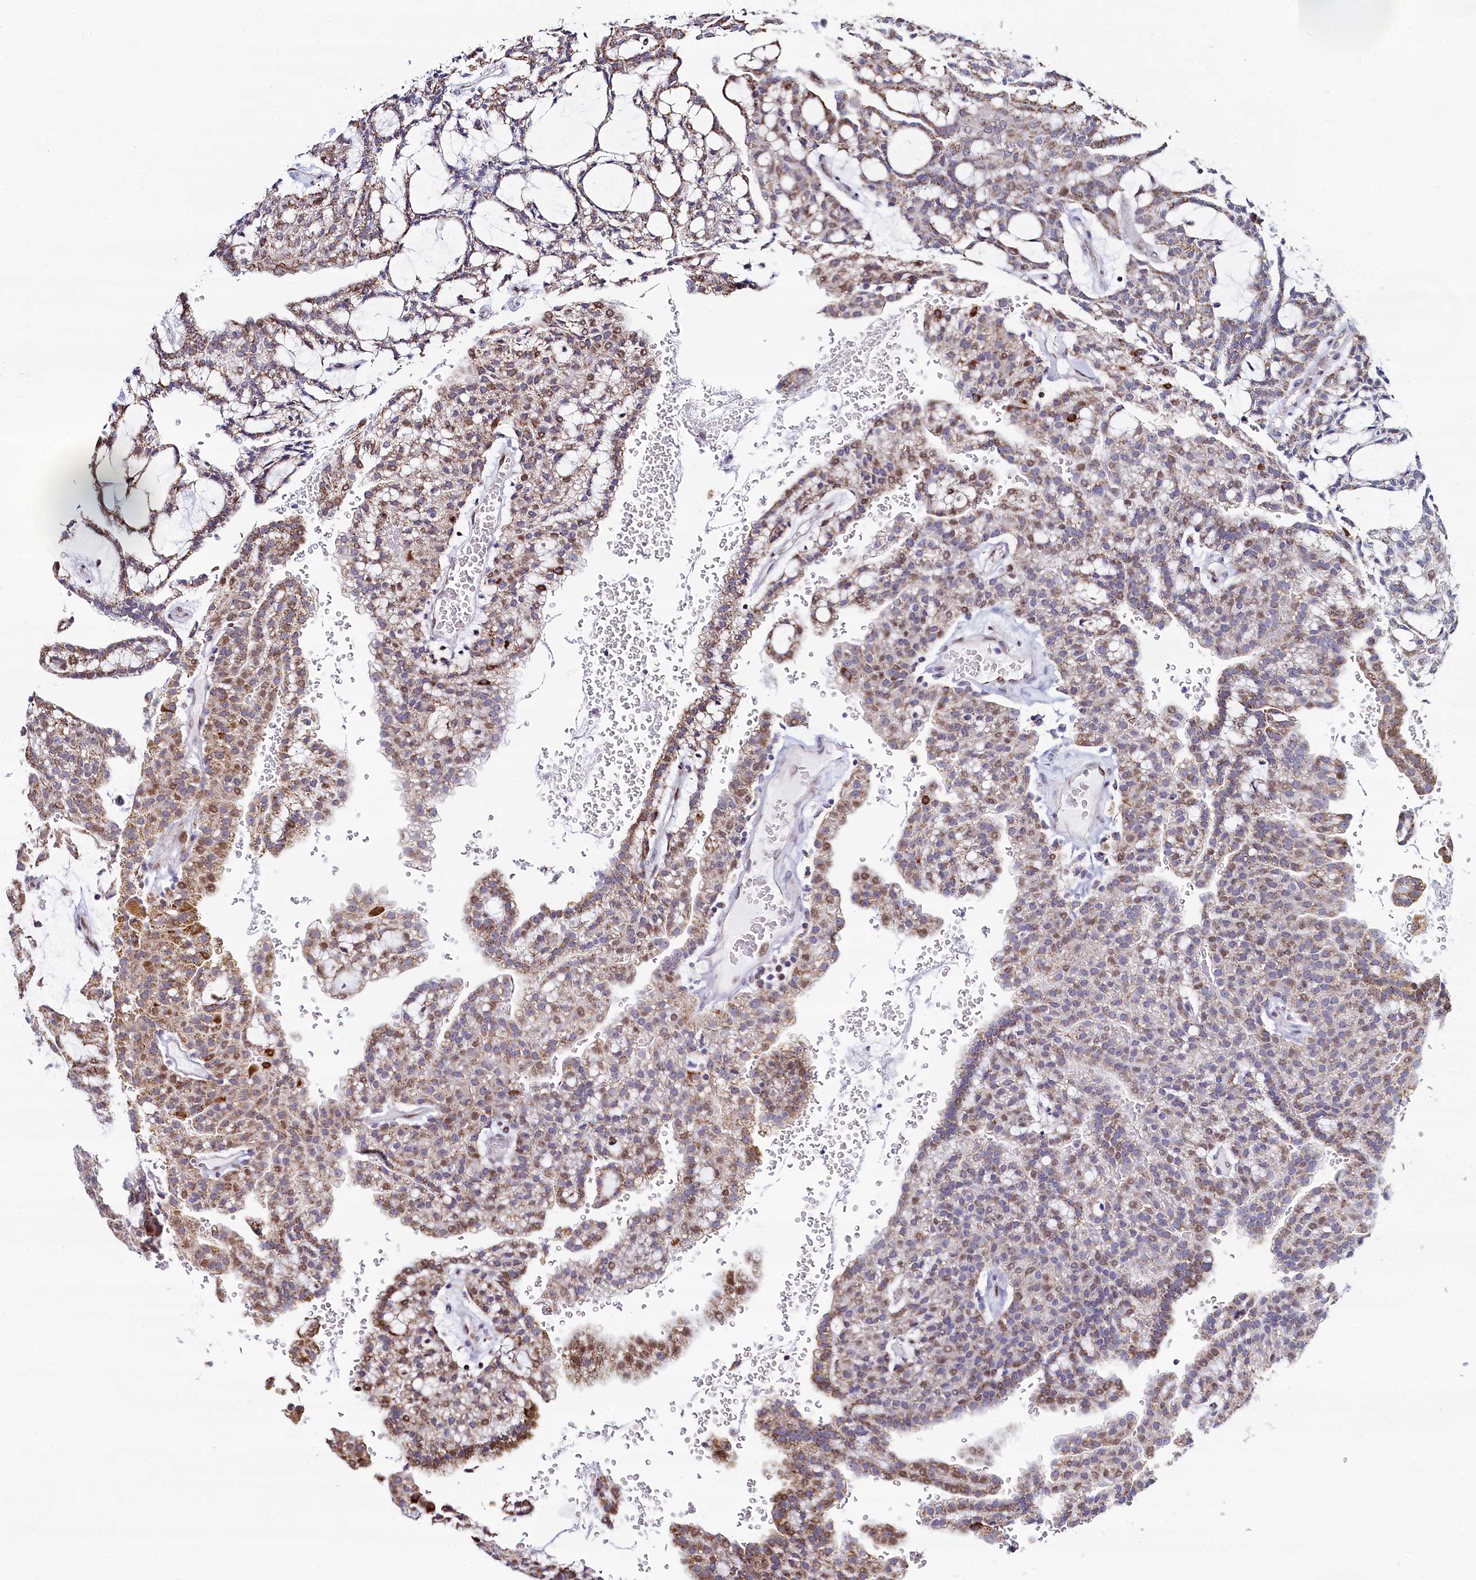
{"staining": {"intensity": "moderate", "quantity": ">75%", "location": "cytoplasmic/membranous"}, "tissue": "renal cancer", "cell_type": "Tumor cells", "image_type": "cancer", "snomed": [{"axis": "morphology", "description": "Adenocarcinoma, NOS"}, {"axis": "topography", "description": "Kidney"}], "caption": "A high-resolution histopathology image shows immunohistochemistry (IHC) staining of renal adenocarcinoma, which reveals moderate cytoplasmic/membranous staining in approximately >75% of tumor cells.", "gene": "HDGFL3", "patient": {"sex": "male", "age": 63}}